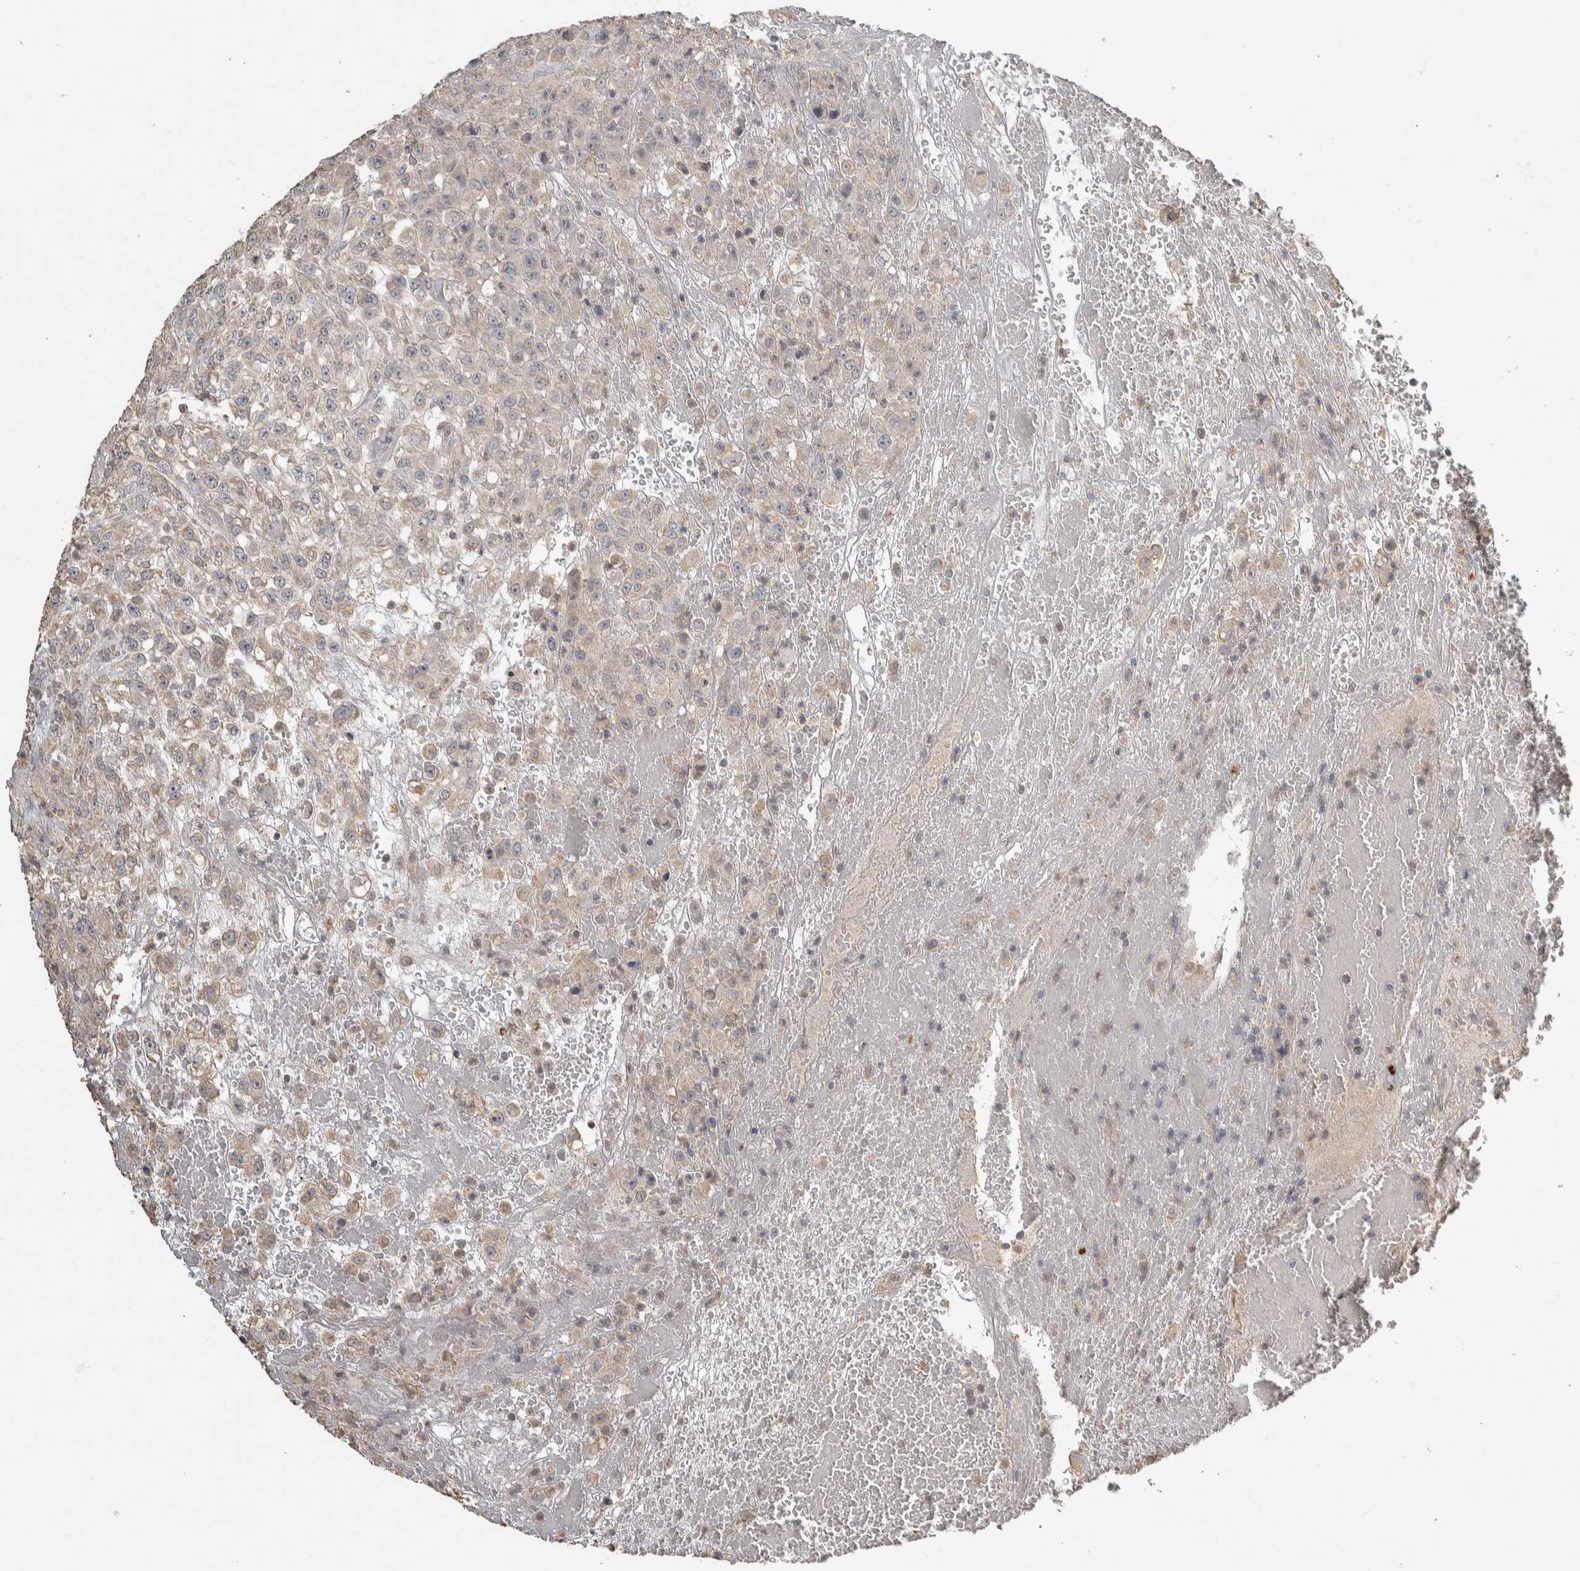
{"staining": {"intensity": "weak", "quantity": "<25%", "location": "cytoplasmic/membranous"}, "tissue": "urothelial cancer", "cell_type": "Tumor cells", "image_type": "cancer", "snomed": [{"axis": "morphology", "description": "Urothelial carcinoma, High grade"}, {"axis": "topography", "description": "Urinary bladder"}], "caption": "High power microscopy micrograph of an immunohistochemistry (IHC) micrograph of urothelial cancer, revealing no significant staining in tumor cells. (Brightfield microscopy of DAB (3,3'-diaminobenzidine) immunohistochemistry at high magnification).", "gene": "EIF3H", "patient": {"sex": "male", "age": 46}}